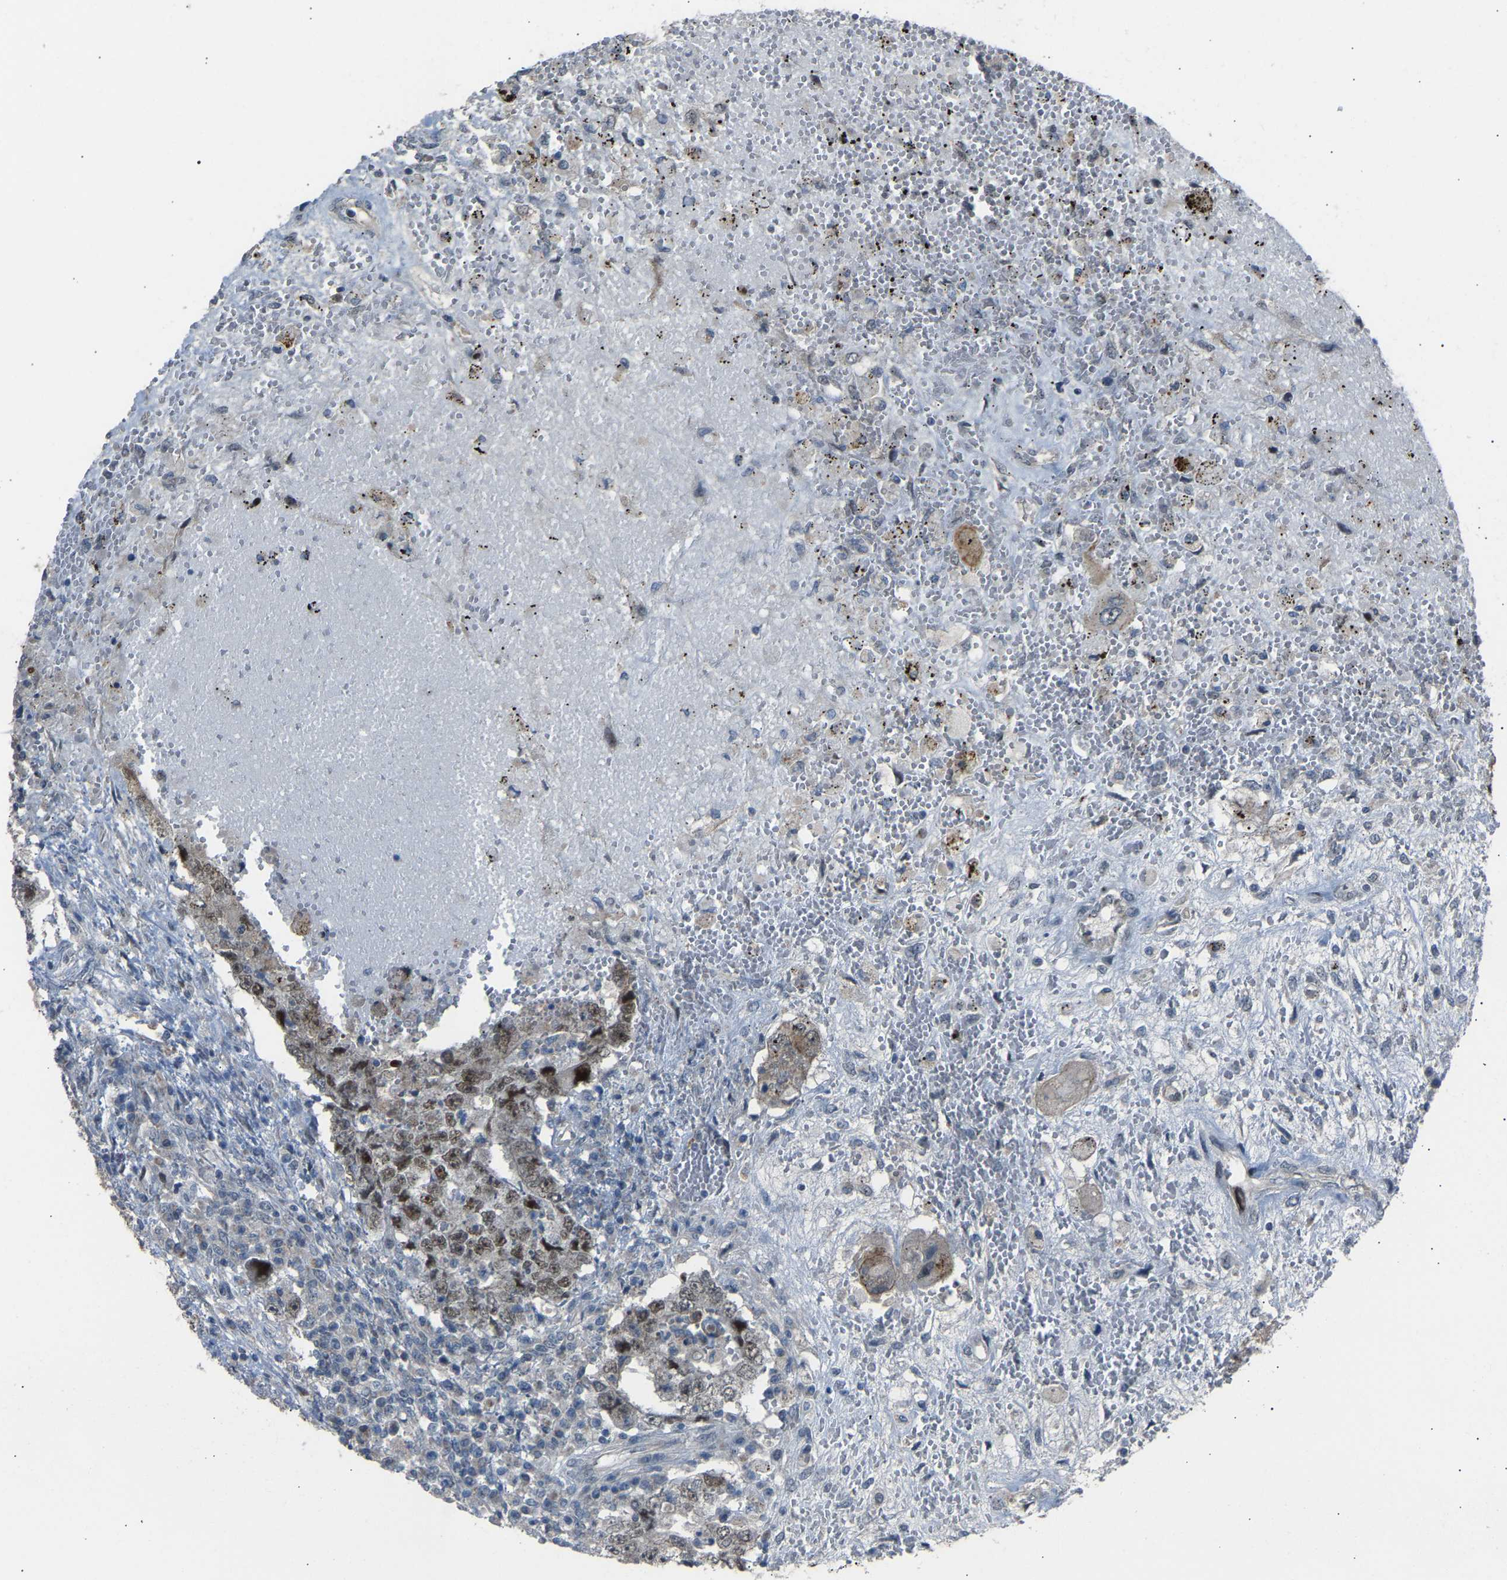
{"staining": {"intensity": "moderate", "quantity": ">75%", "location": "nuclear"}, "tissue": "testis cancer", "cell_type": "Tumor cells", "image_type": "cancer", "snomed": [{"axis": "morphology", "description": "Carcinoma, Embryonal, NOS"}, {"axis": "topography", "description": "Testis"}], "caption": "High-power microscopy captured an IHC micrograph of testis cancer, revealing moderate nuclear positivity in about >75% of tumor cells.", "gene": "VPS41", "patient": {"sex": "male", "age": 26}}